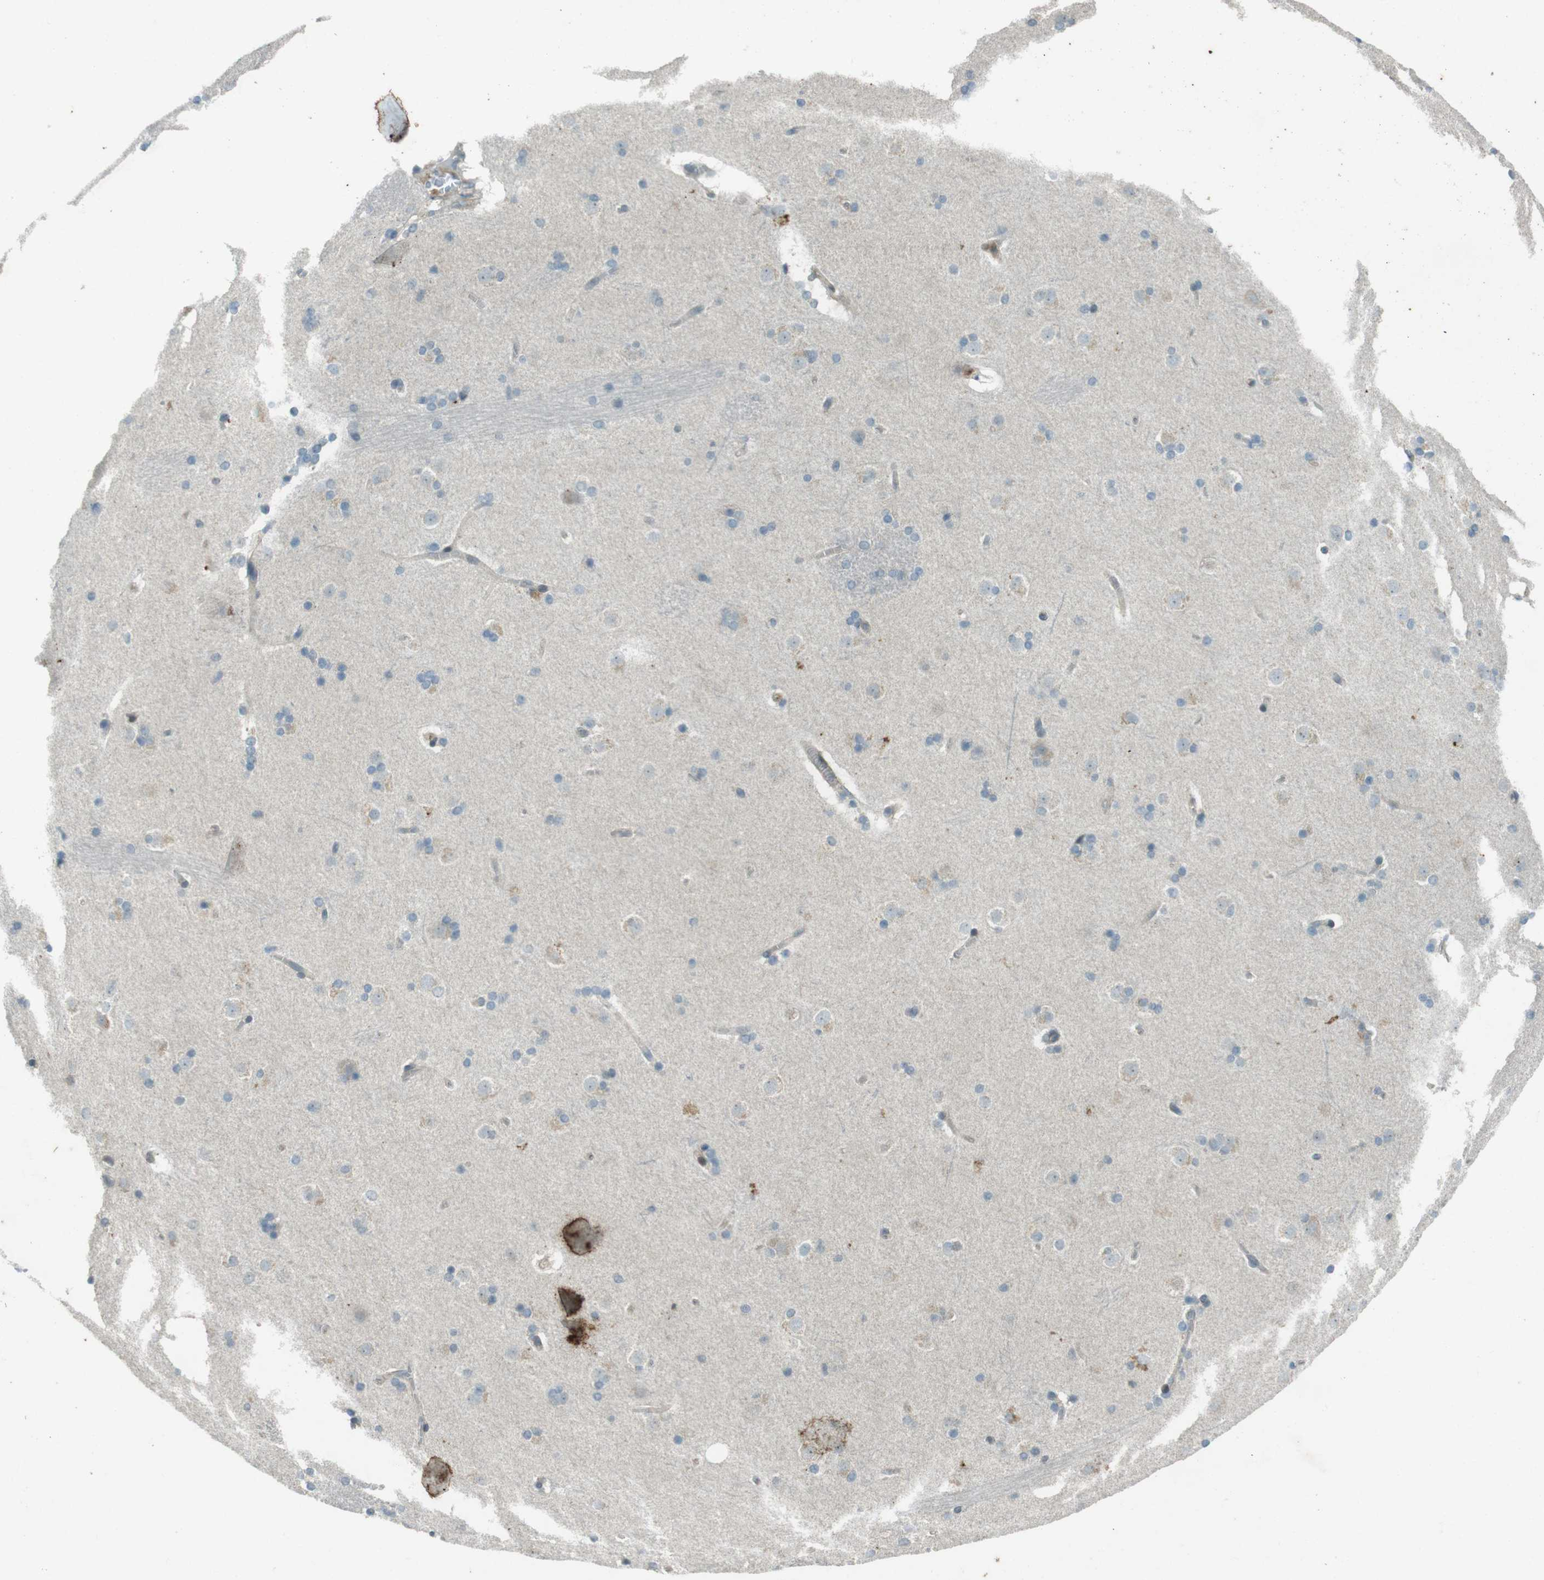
{"staining": {"intensity": "weak", "quantity": "<25%", "location": "cytoplasmic/membranous"}, "tissue": "caudate", "cell_type": "Glial cells", "image_type": "normal", "snomed": [{"axis": "morphology", "description": "Normal tissue, NOS"}, {"axis": "topography", "description": "Lateral ventricle wall"}], "caption": "The histopathology image displays no staining of glial cells in unremarkable caudate.", "gene": "ZYX", "patient": {"sex": "female", "age": 19}}